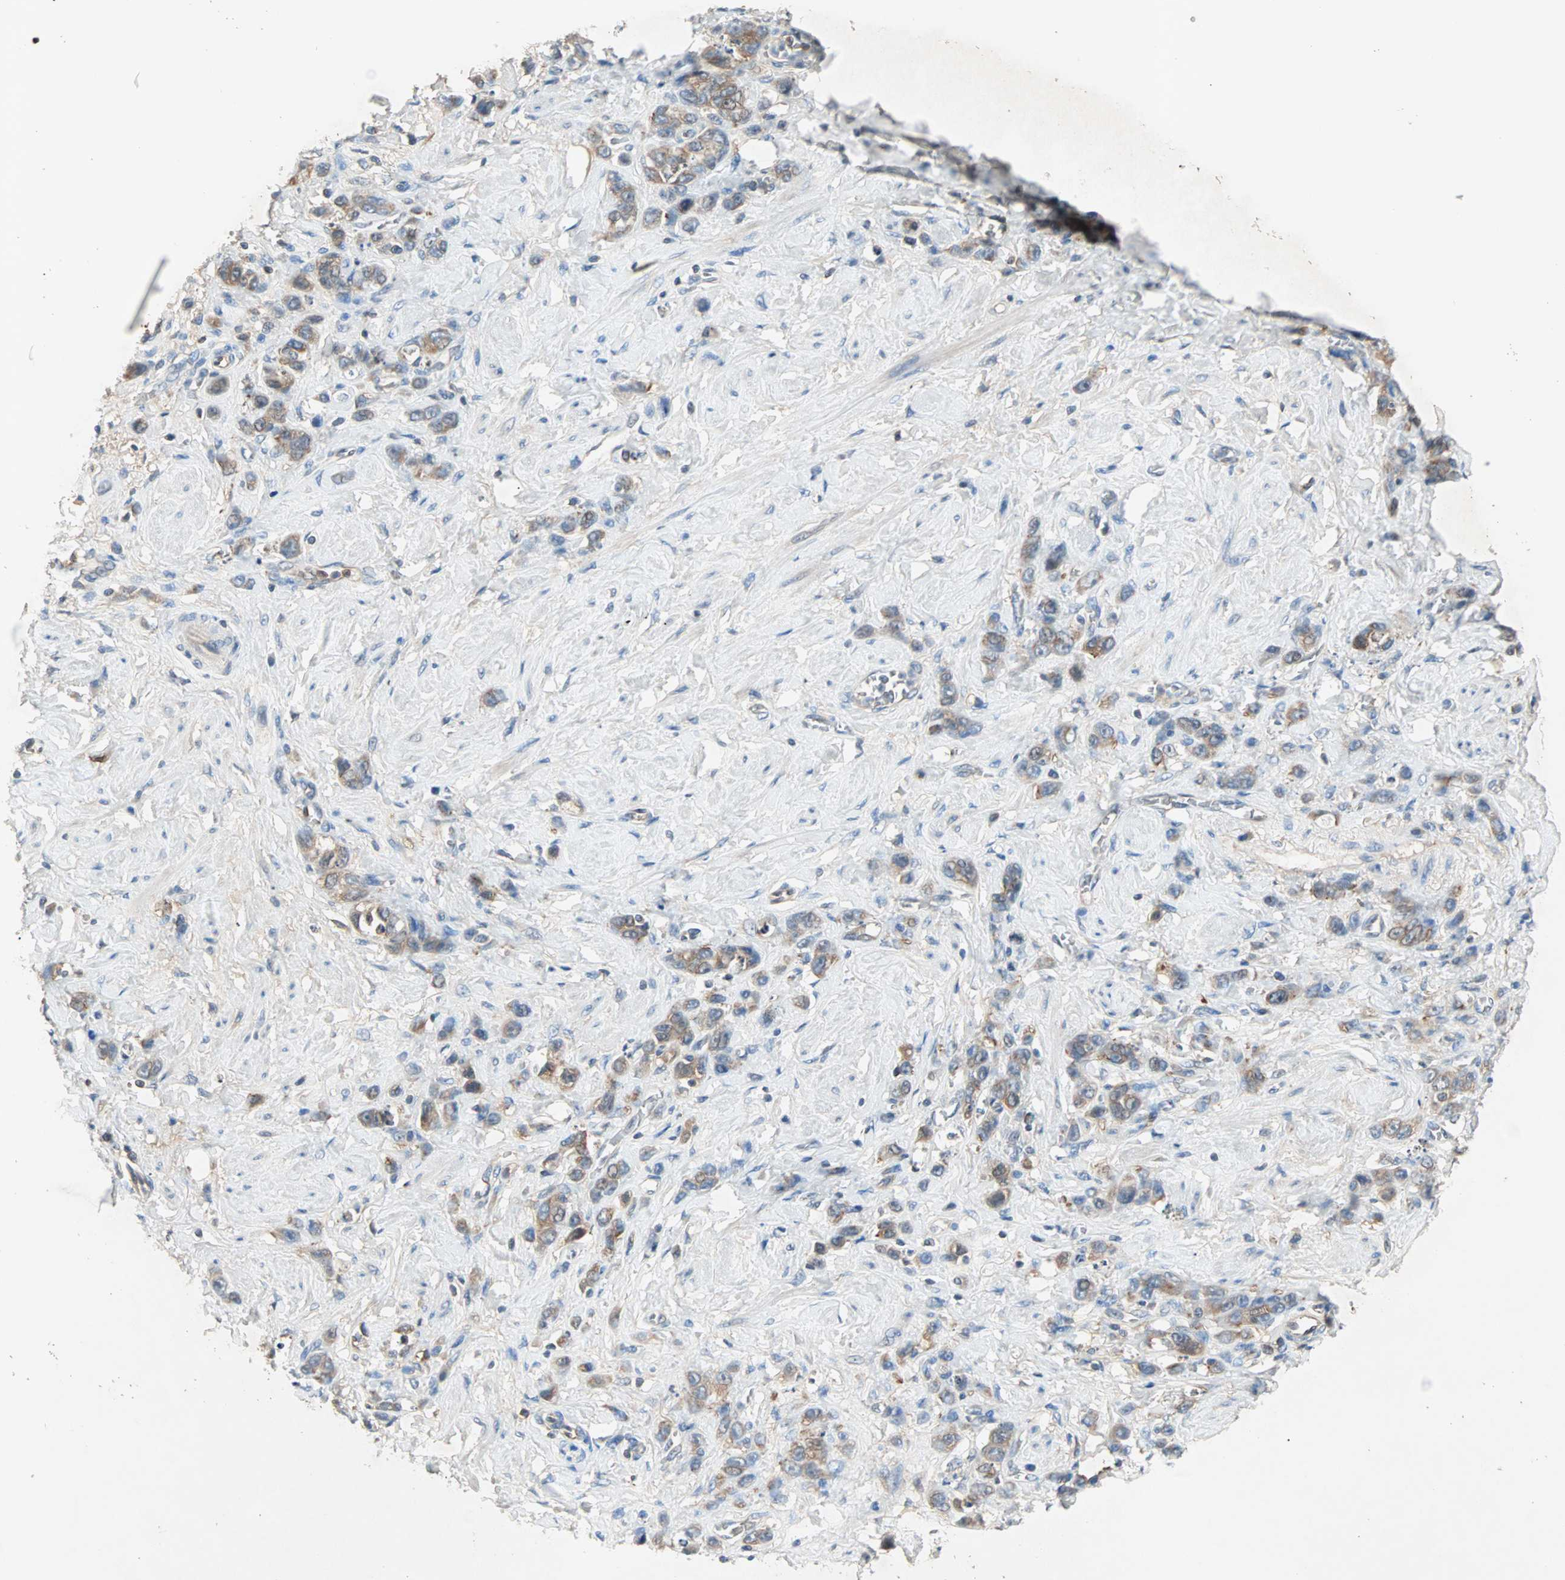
{"staining": {"intensity": "moderate", "quantity": ">75%", "location": "cytoplasmic/membranous"}, "tissue": "stomach cancer", "cell_type": "Tumor cells", "image_type": "cancer", "snomed": [{"axis": "morphology", "description": "Adenocarcinoma, NOS"}, {"axis": "topography", "description": "Stomach"}], "caption": "Immunohistochemical staining of human adenocarcinoma (stomach) demonstrates moderate cytoplasmic/membranous protein positivity in about >75% of tumor cells.", "gene": "TEC", "patient": {"sex": "male", "age": 82}}